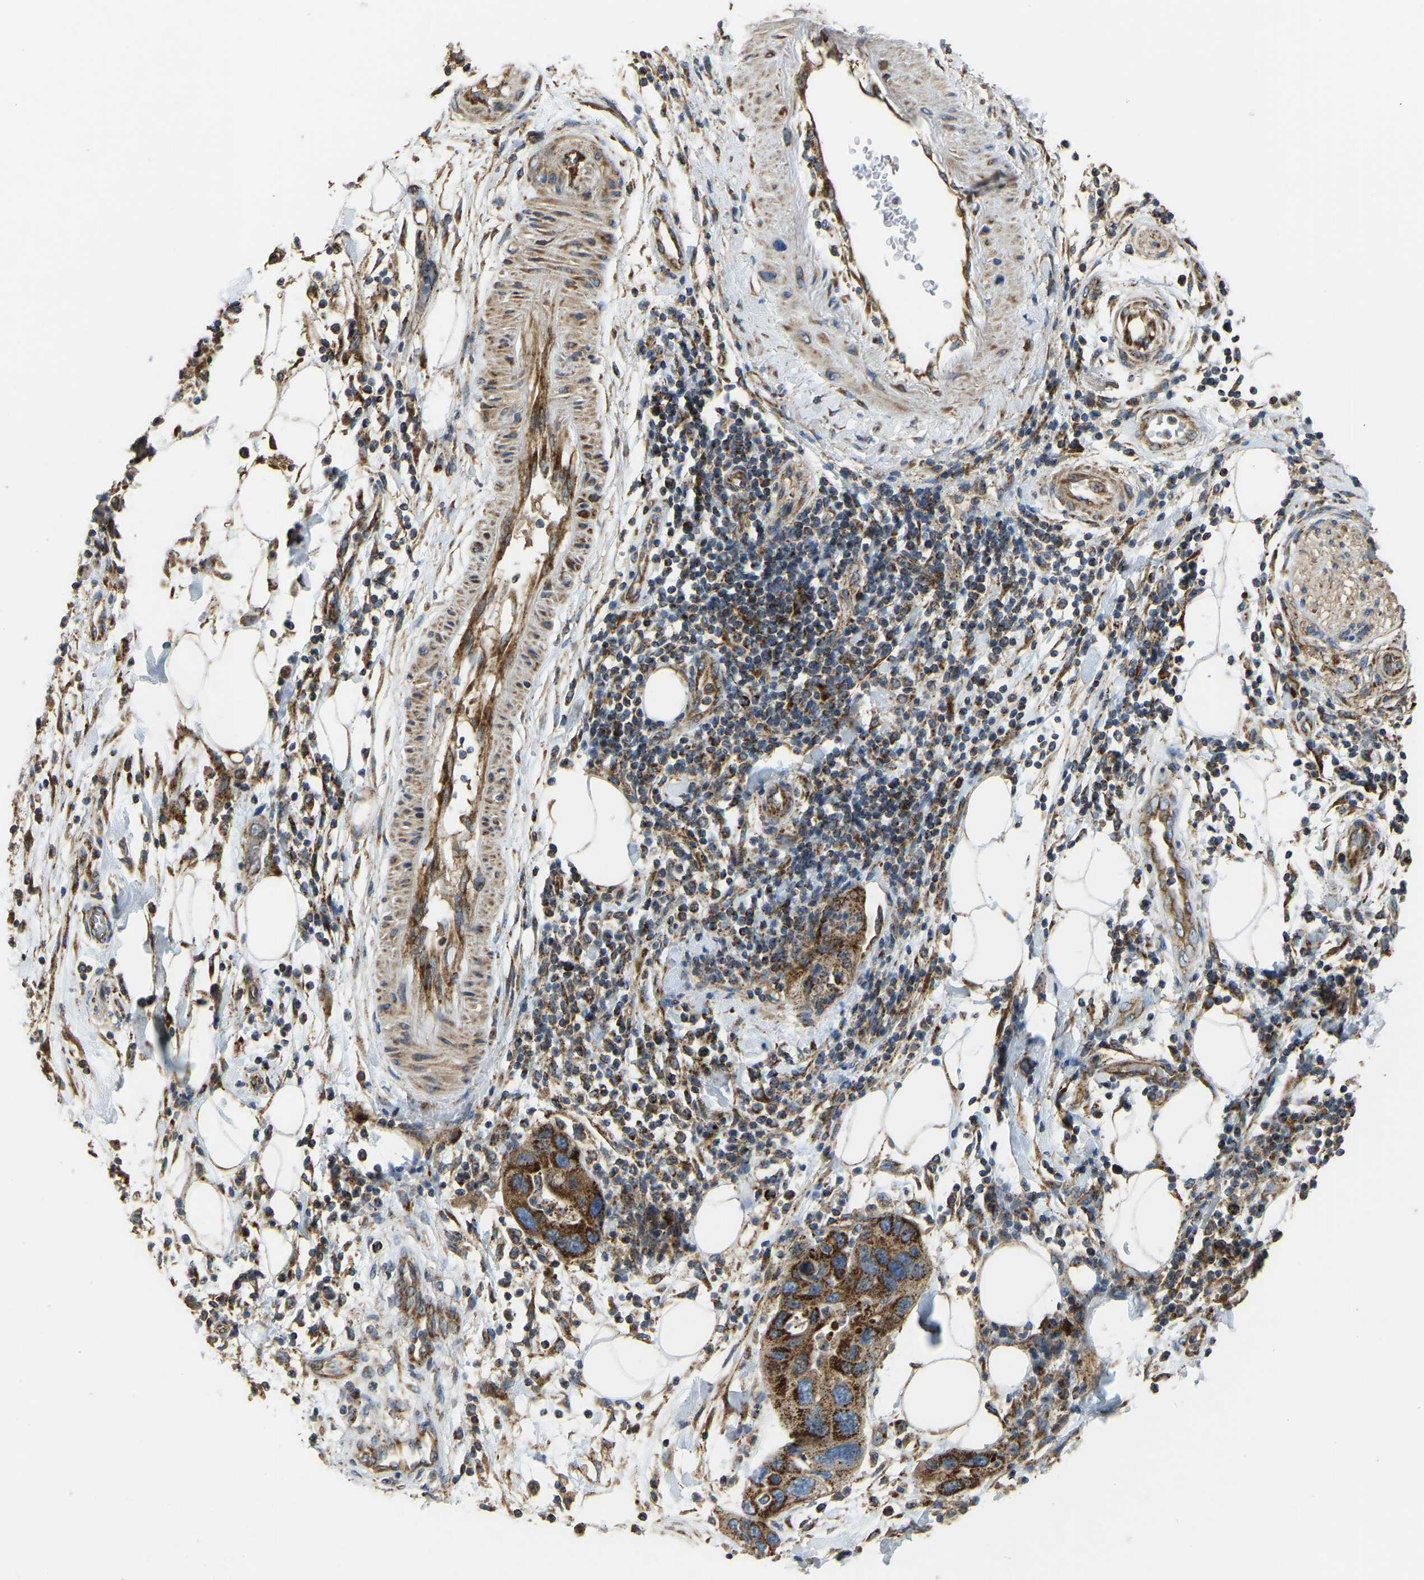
{"staining": {"intensity": "strong", "quantity": ">75%", "location": "cytoplasmic/membranous"}, "tissue": "pancreatic cancer", "cell_type": "Tumor cells", "image_type": "cancer", "snomed": [{"axis": "morphology", "description": "Normal tissue, NOS"}, {"axis": "morphology", "description": "Adenocarcinoma, NOS"}, {"axis": "topography", "description": "Pancreas"}], "caption": "Approximately >75% of tumor cells in human pancreatic adenocarcinoma show strong cytoplasmic/membranous protein staining as visualized by brown immunohistochemical staining.", "gene": "PSMD7", "patient": {"sex": "female", "age": 71}}